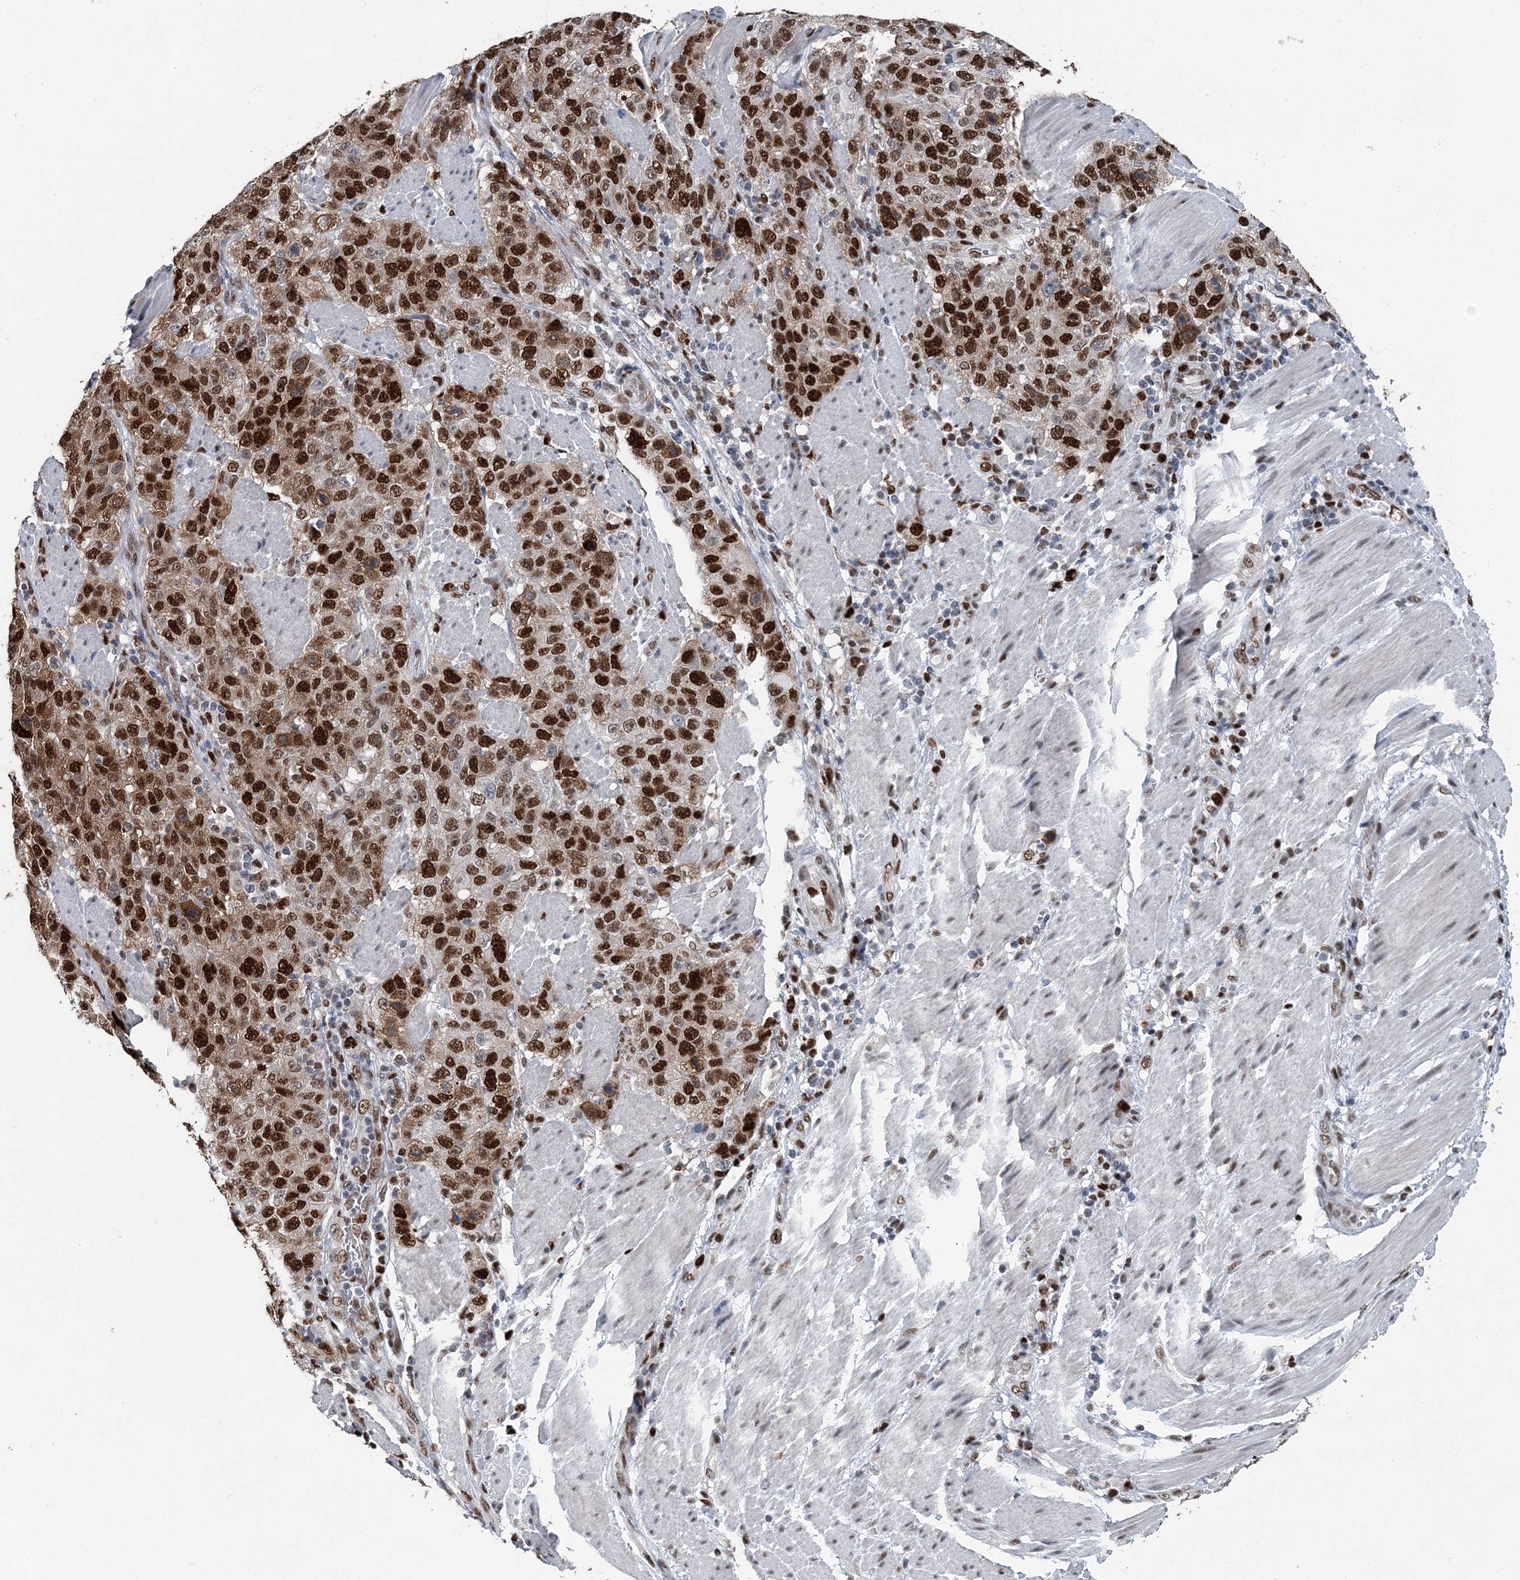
{"staining": {"intensity": "strong", "quantity": ">75%", "location": "nuclear"}, "tissue": "stomach cancer", "cell_type": "Tumor cells", "image_type": "cancer", "snomed": [{"axis": "morphology", "description": "Adenocarcinoma, NOS"}, {"axis": "topography", "description": "Stomach"}], "caption": "Approximately >75% of tumor cells in human stomach cancer show strong nuclear protein staining as visualized by brown immunohistochemical staining.", "gene": "HAT1", "patient": {"sex": "male", "age": 48}}